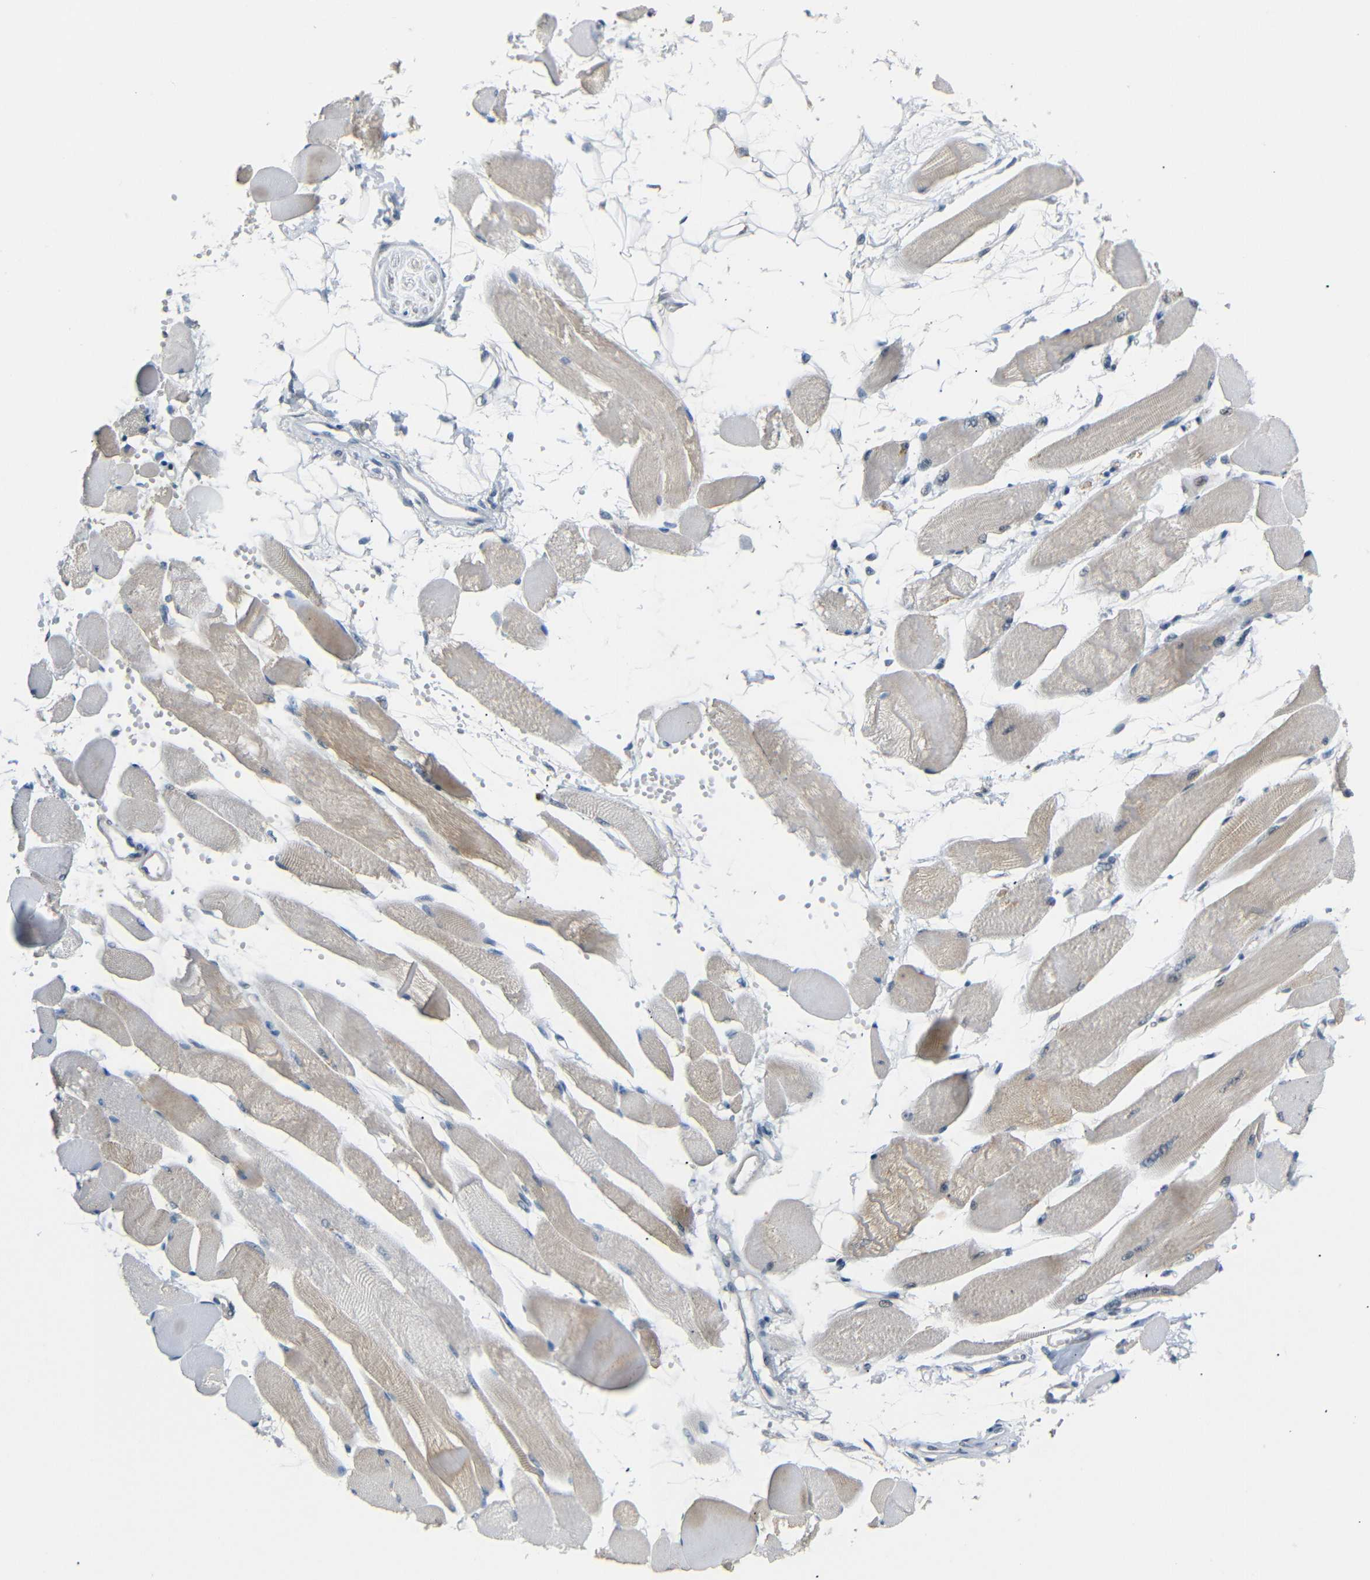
{"staining": {"intensity": "moderate", "quantity": ">75%", "location": "cytoplasmic/membranous"}, "tissue": "skeletal muscle", "cell_type": "Myocytes", "image_type": "normal", "snomed": [{"axis": "morphology", "description": "Normal tissue, NOS"}, {"axis": "topography", "description": "Skeletal muscle"}, {"axis": "topography", "description": "Peripheral nerve tissue"}], "caption": "Immunohistochemical staining of unremarkable skeletal muscle shows medium levels of moderate cytoplasmic/membranous staining in about >75% of myocytes. (DAB (3,3'-diaminobenzidine) IHC with brightfield microscopy, high magnification).", "gene": "GPR158", "patient": {"sex": "female", "age": 84}}